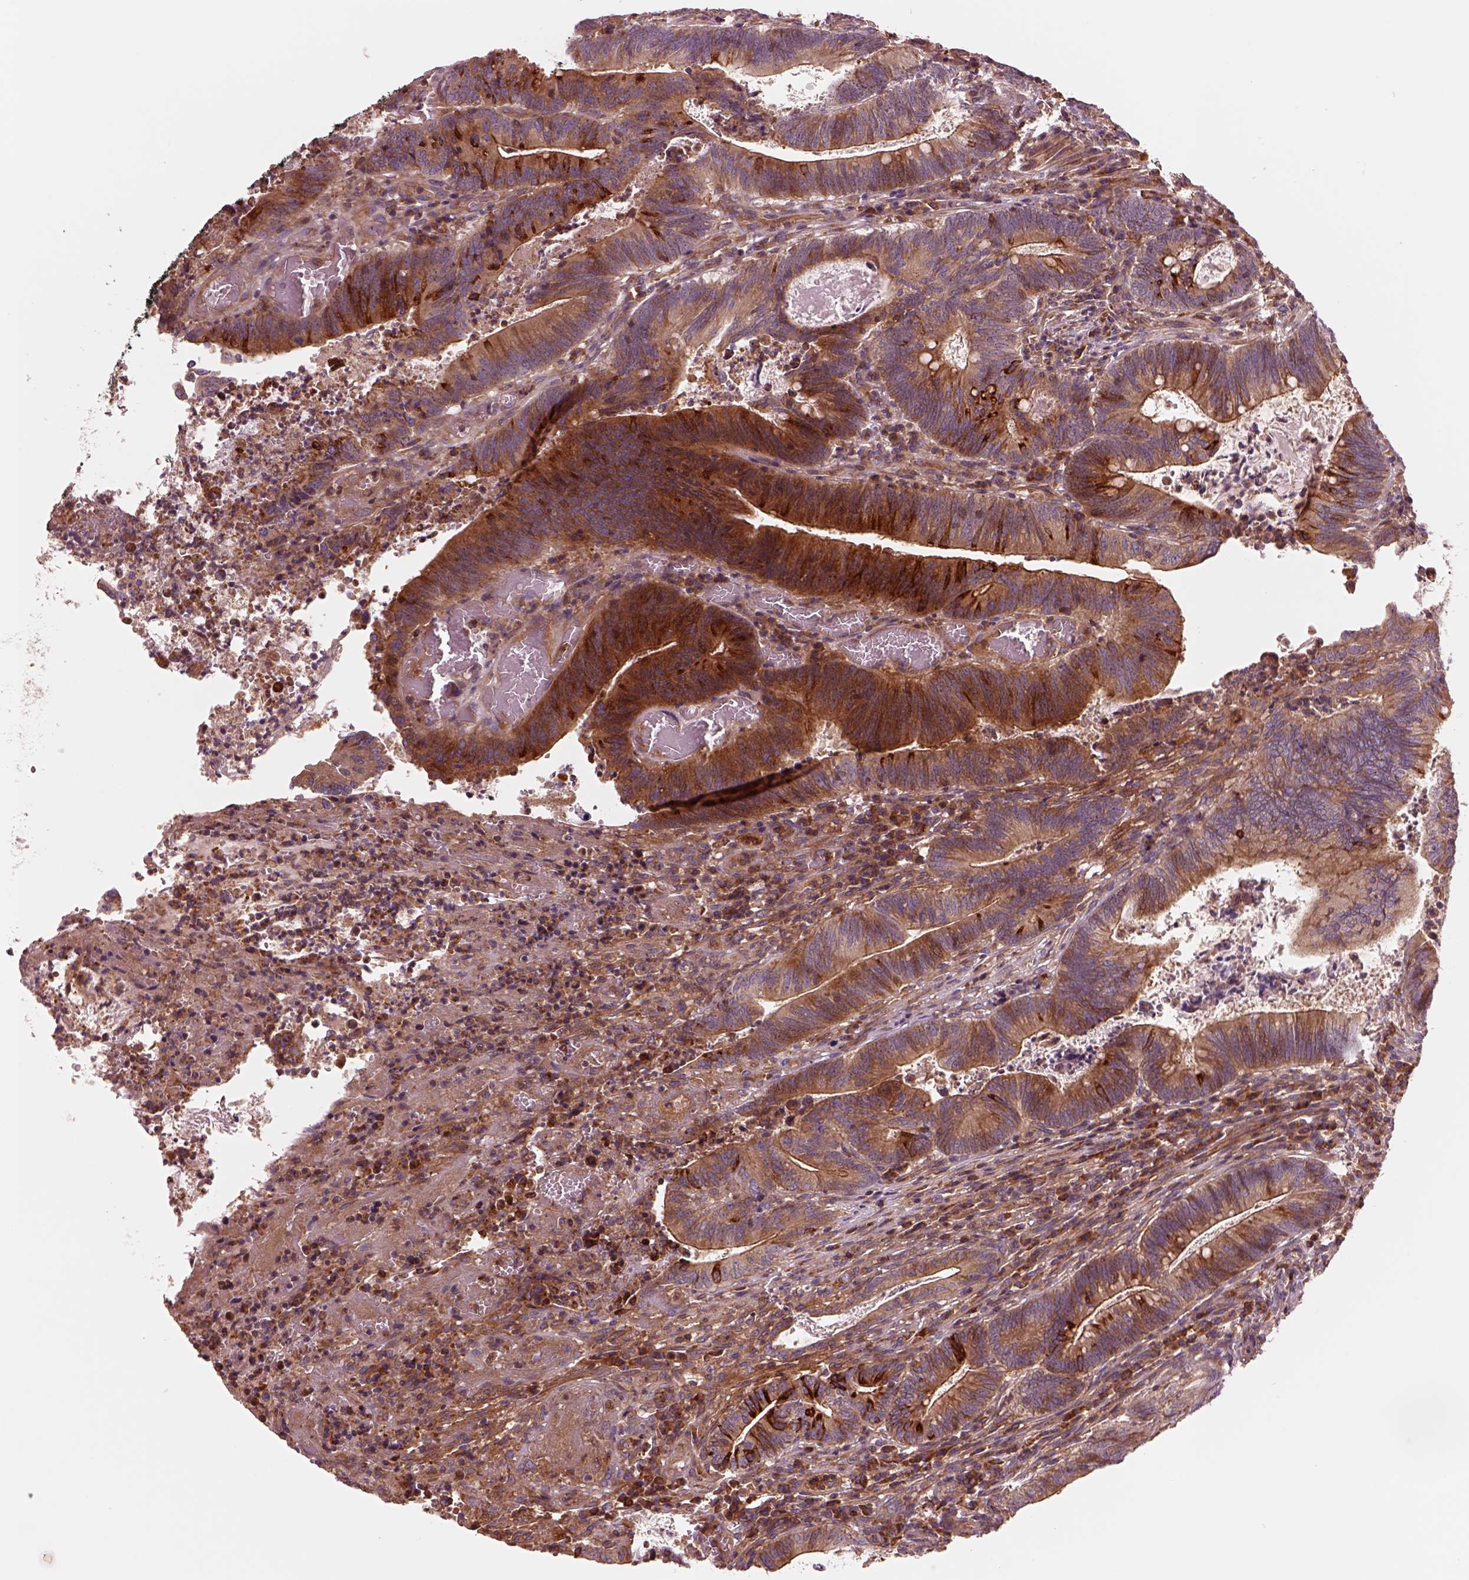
{"staining": {"intensity": "strong", "quantity": "25%-75%", "location": "cytoplasmic/membranous"}, "tissue": "colorectal cancer", "cell_type": "Tumor cells", "image_type": "cancer", "snomed": [{"axis": "morphology", "description": "Adenocarcinoma, NOS"}, {"axis": "topography", "description": "Colon"}], "caption": "Adenocarcinoma (colorectal) stained for a protein exhibits strong cytoplasmic/membranous positivity in tumor cells.", "gene": "ASCC2", "patient": {"sex": "female", "age": 70}}